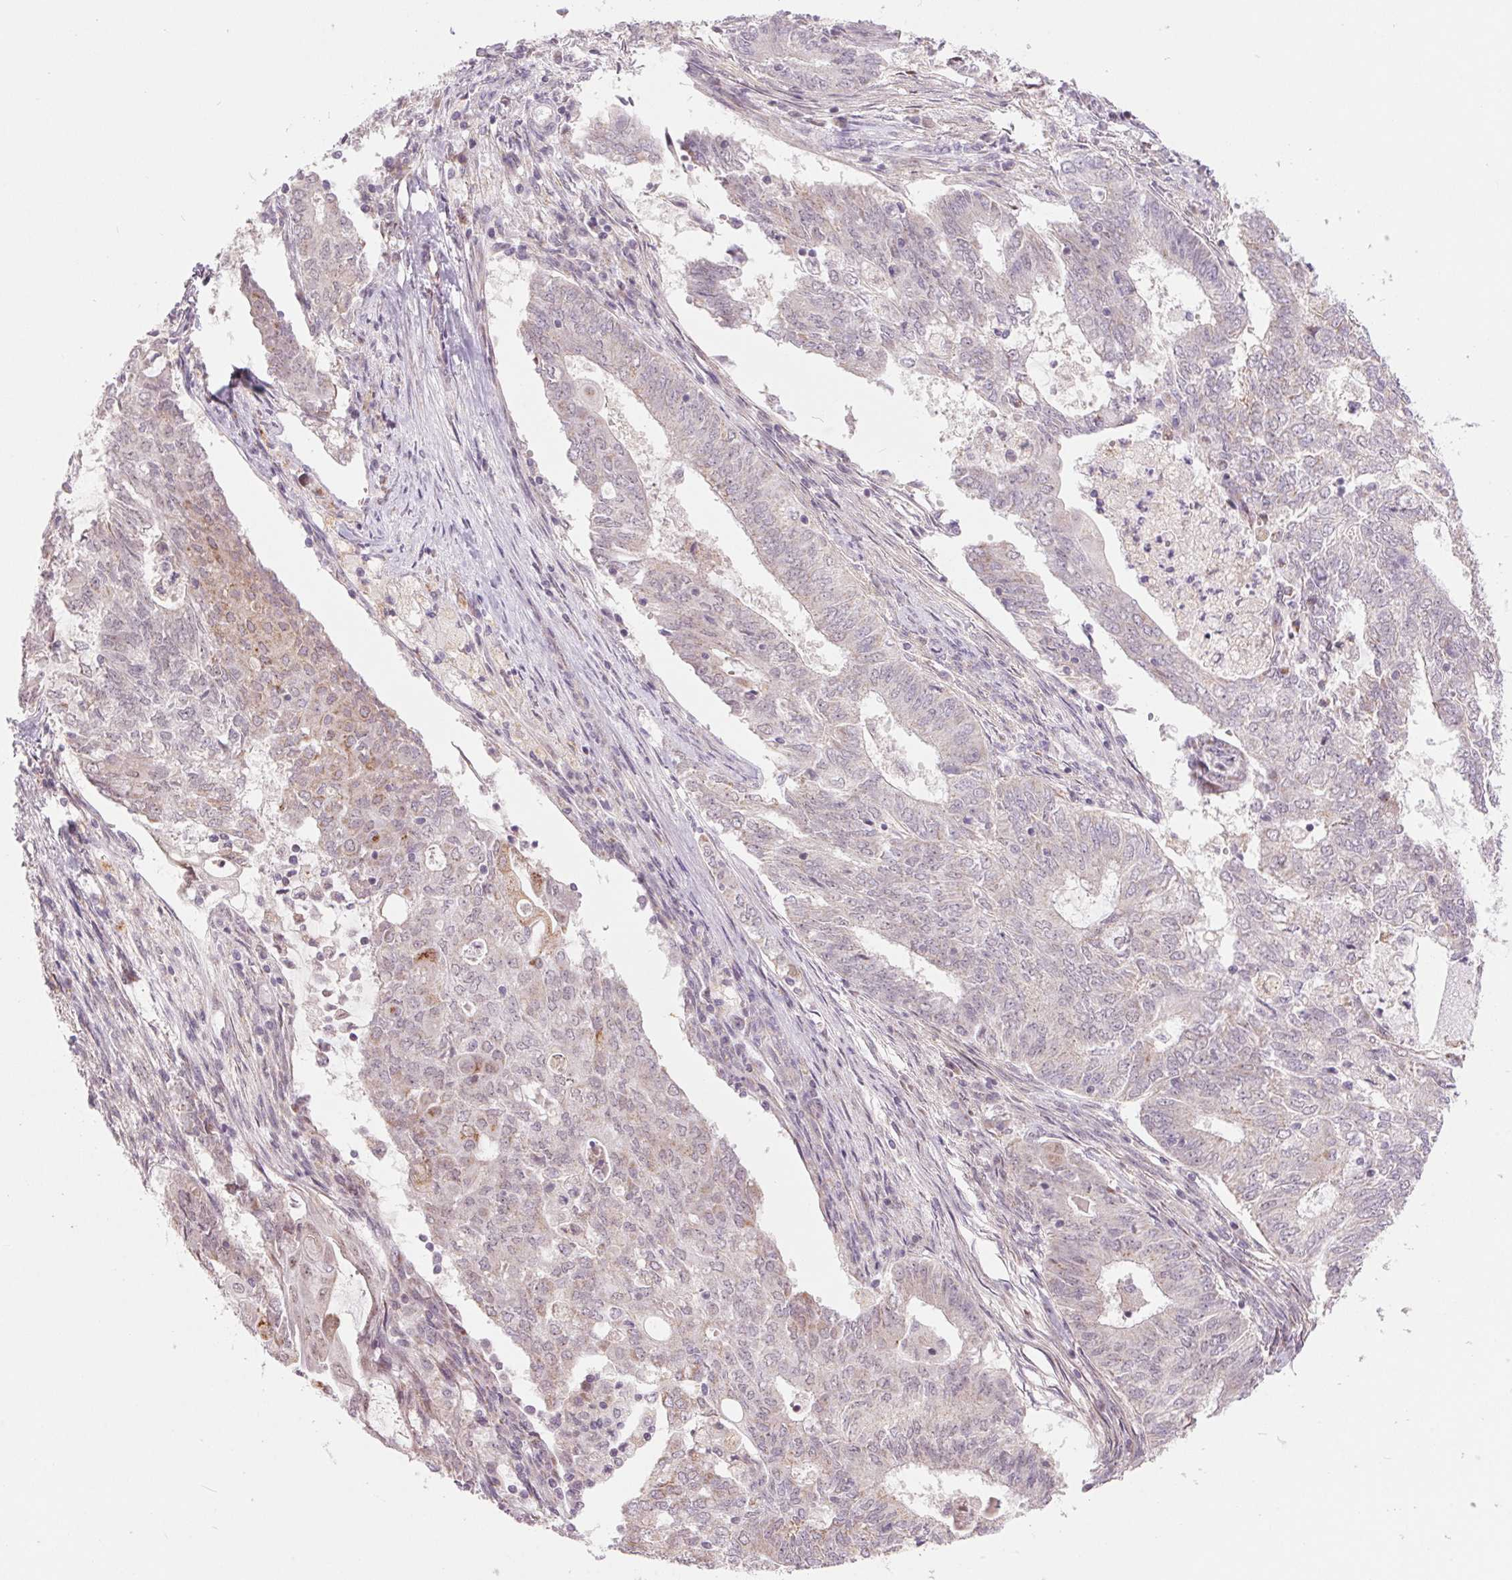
{"staining": {"intensity": "negative", "quantity": "none", "location": "none"}, "tissue": "endometrial cancer", "cell_type": "Tumor cells", "image_type": "cancer", "snomed": [{"axis": "morphology", "description": "Adenocarcinoma, NOS"}, {"axis": "topography", "description": "Endometrium"}], "caption": "Immunohistochemistry of endometrial cancer (adenocarcinoma) demonstrates no expression in tumor cells. (Stains: DAB immunohistochemistry with hematoxylin counter stain, Microscopy: brightfield microscopy at high magnification).", "gene": "ARHGAP32", "patient": {"sex": "female", "age": 62}}